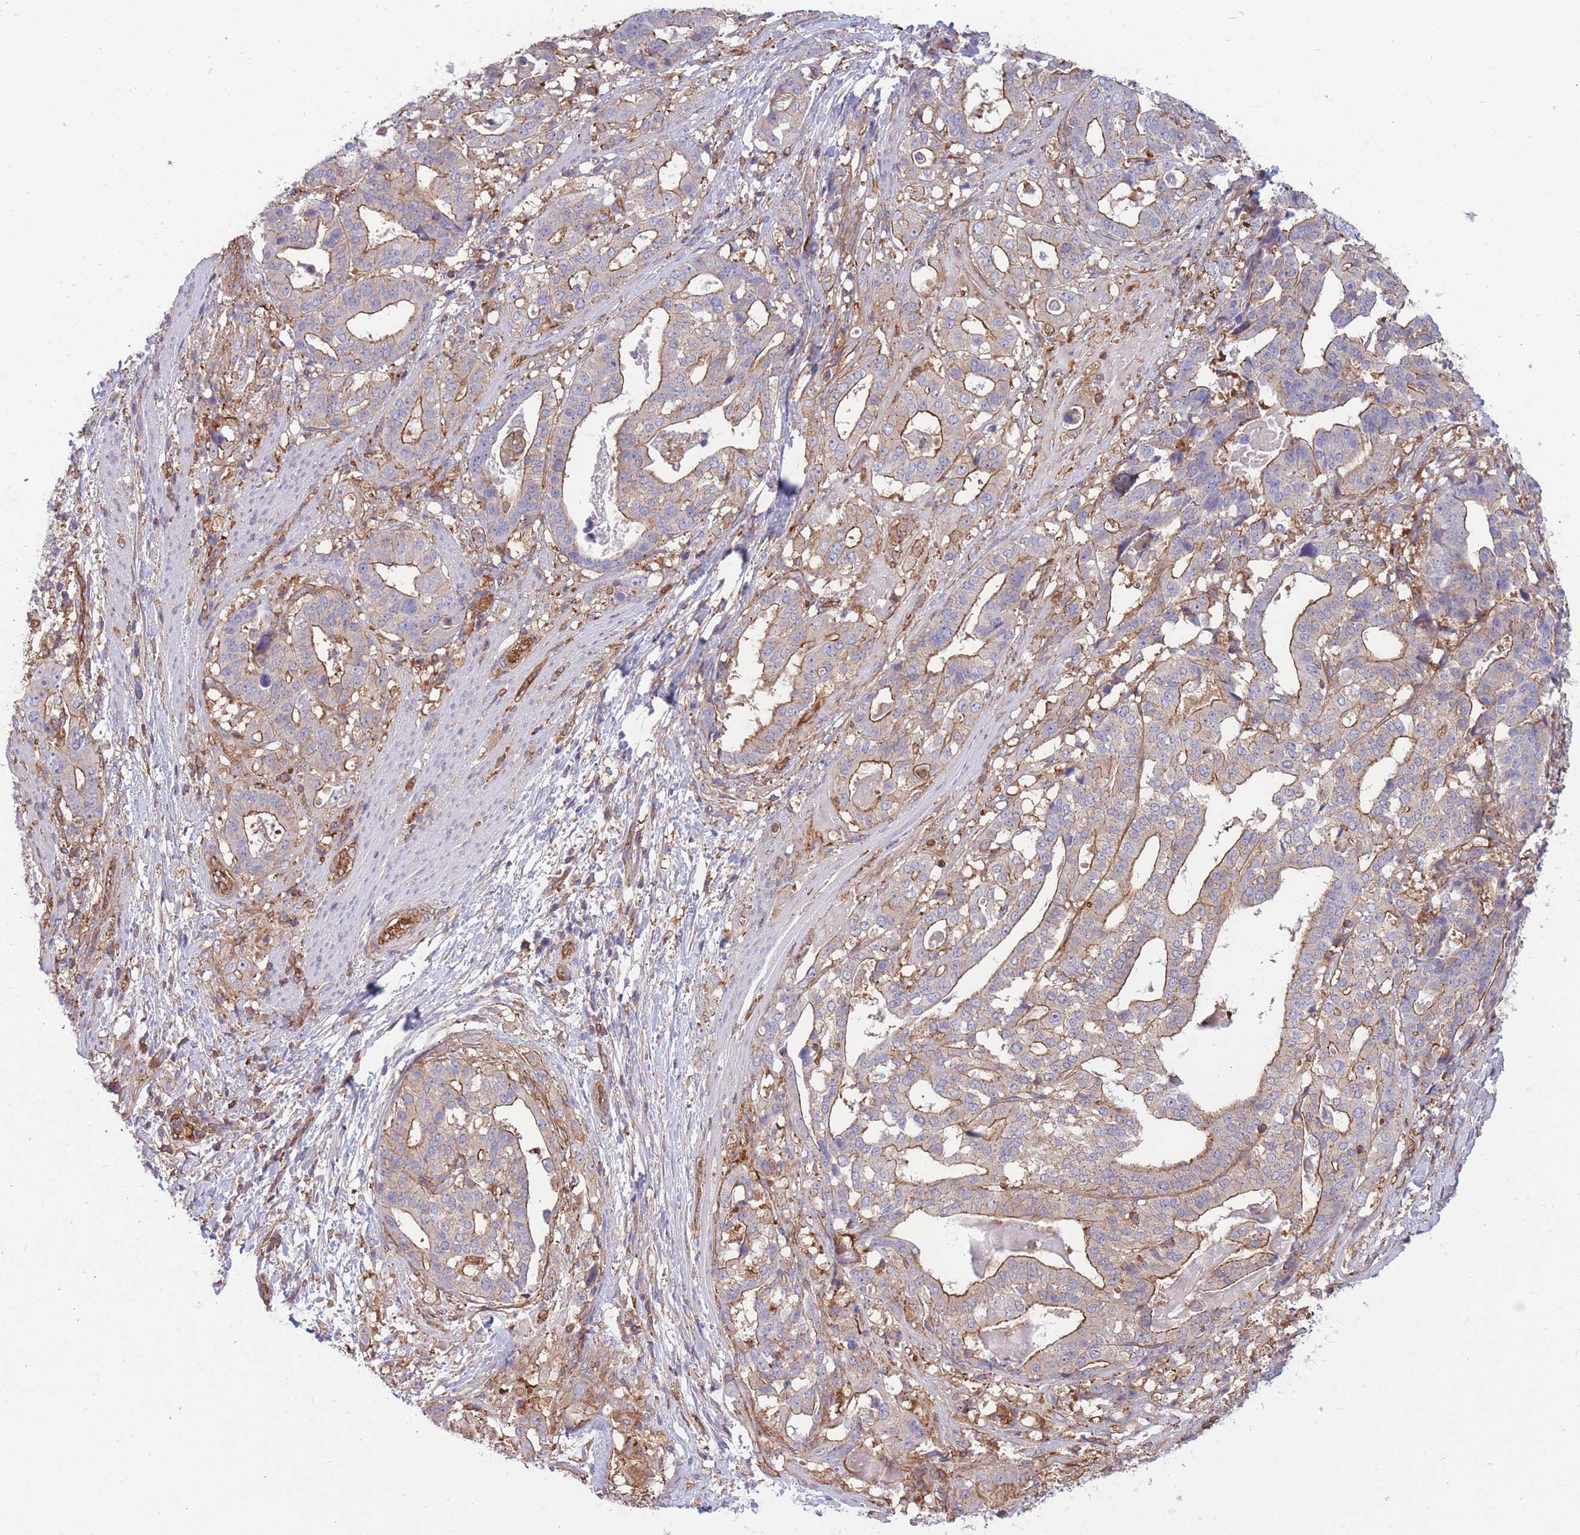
{"staining": {"intensity": "moderate", "quantity": ">75%", "location": "cytoplasmic/membranous"}, "tissue": "stomach cancer", "cell_type": "Tumor cells", "image_type": "cancer", "snomed": [{"axis": "morphology", "description": "Adenocarcinoma, NOS"}, {"axis": "topography", "description": "Stomach"}], "caption": "The image demonstrates immunohistochemical staining of adenocarcinoma (stomach). There is moderate cytoplasmic/membranous positivity is appreciated in approximately >75% of tumor cells.", "gene": "GGA1", "patient": {"sex": "male", "age": 48}}